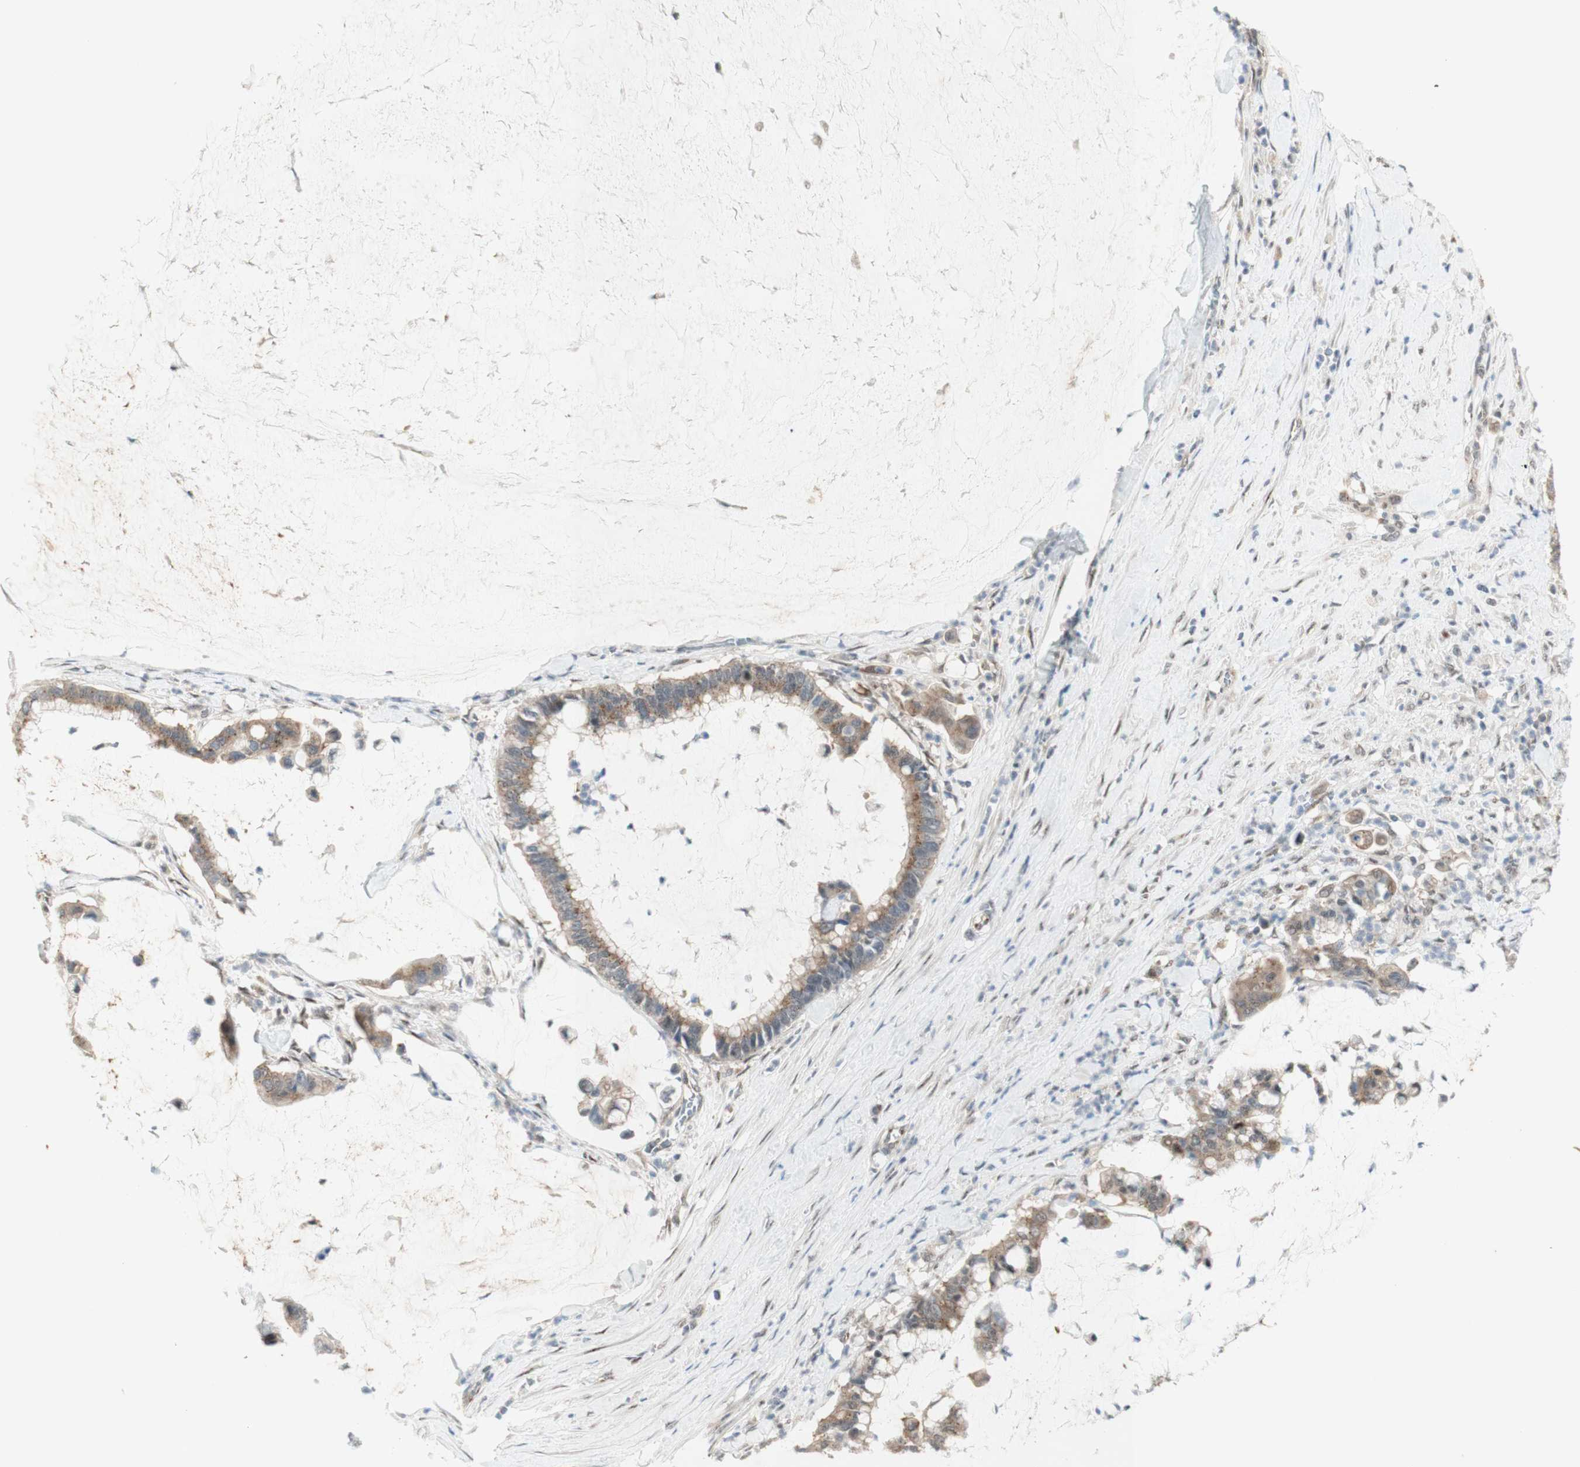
{"staining": {"intensity": "moderate", "quantity": ">75%", "location": "cytoplasmic/membranous"}, "tissue": "pancreatic cancer", "cell_type": "Tumor cells", "image_type": "cancer", "snomed": [{"axis": "morphology", "description": "Adenocarcinoma, NOS"}, {"axis": "topography", "description": "Pancreas"}], "caption": "Moderate cytoplasmic/membranous positivity is identified in about >75% of tumor cells in pancreatic cancer (adenocarcinoma).", "gene": "CYLD", "patient": {"sex": "male", "age": 41}}